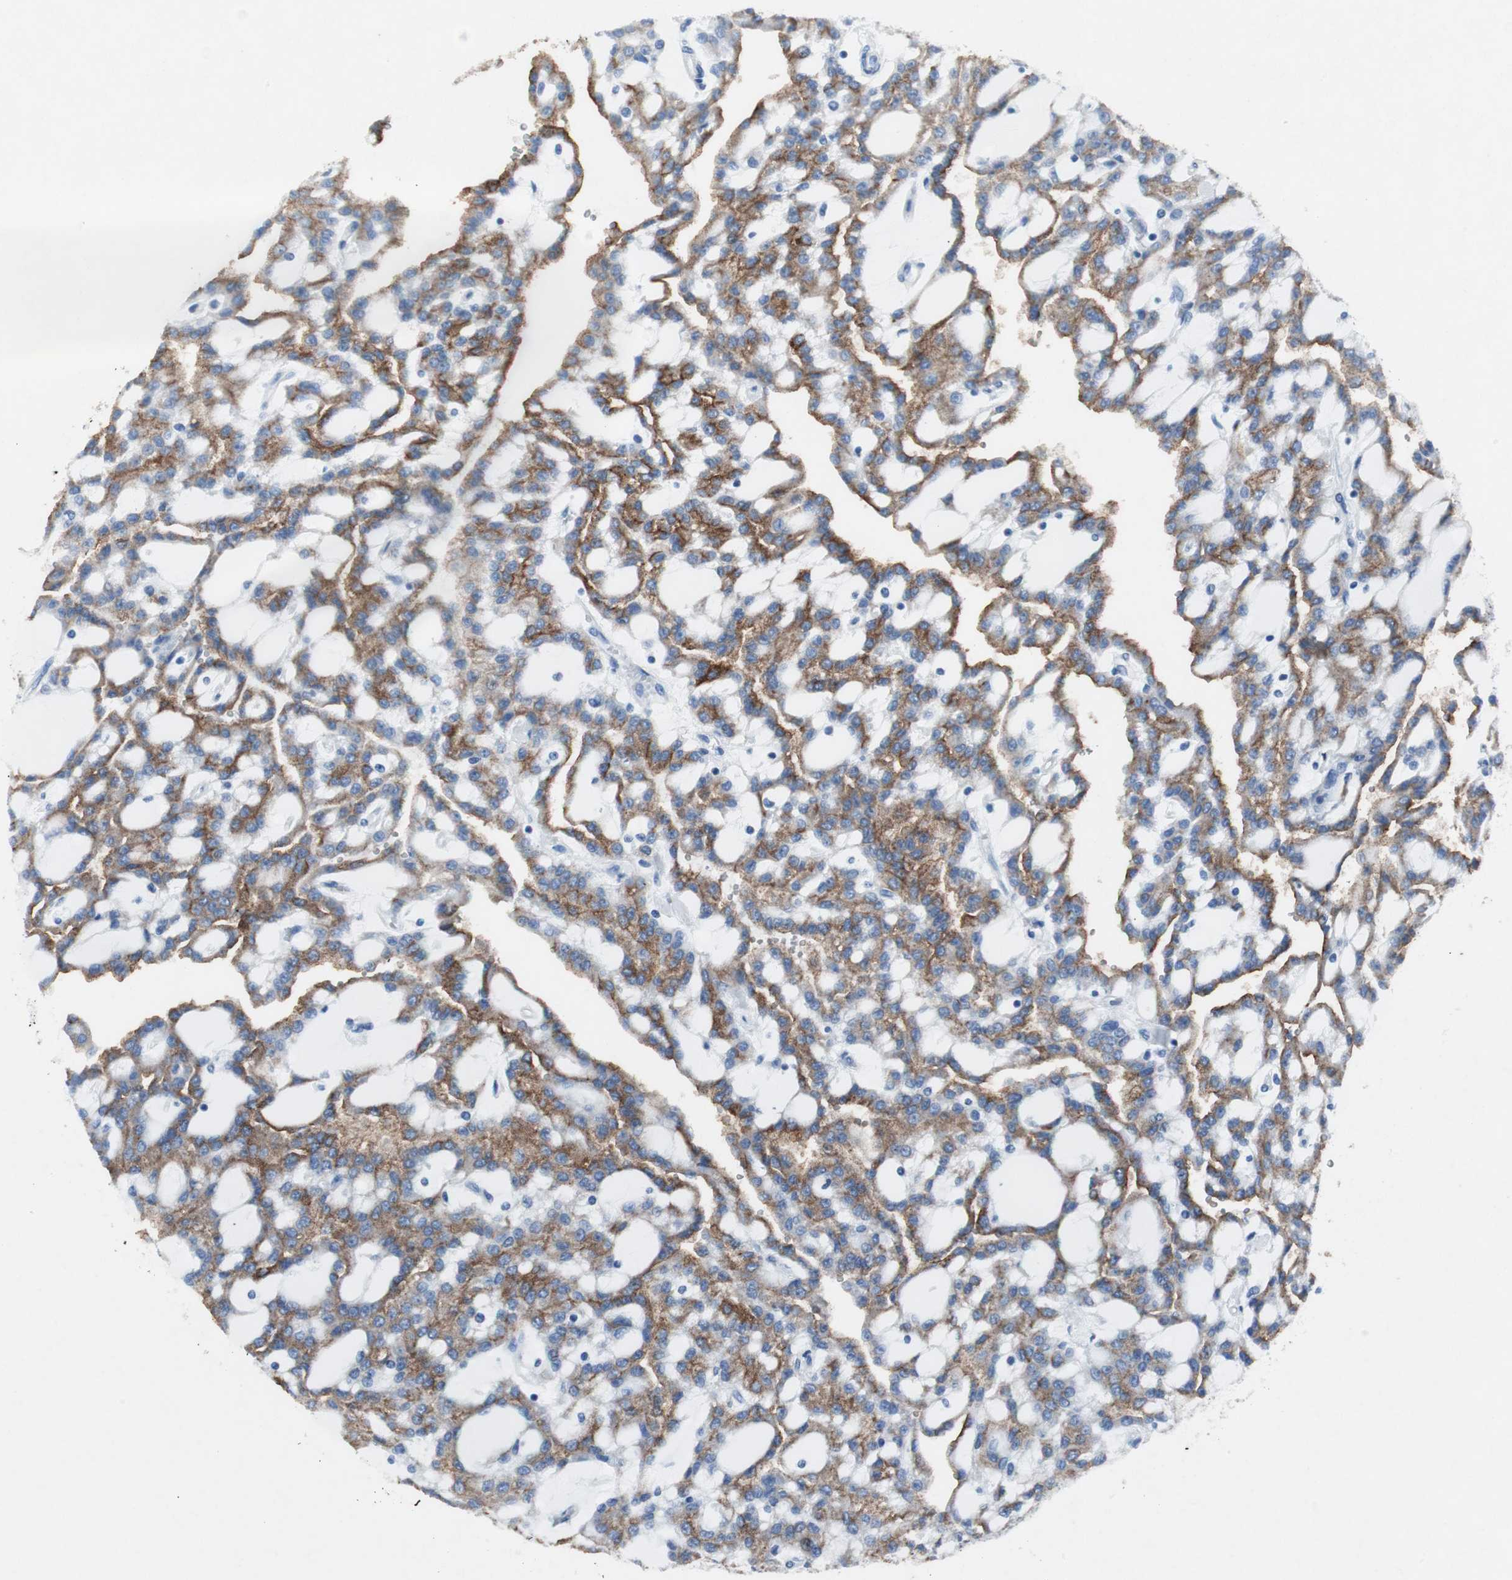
{"staining": {"intensity": "strong", "quantity": ">75%", "location": "cytoplasmic/membranous"}, "tissue": "renal cancer", "cell_type": "Tumor cells", "image_type": "cancer", "snomed": [{"axis": "morphology", "description": "Adenocarcinoma, NOS"}, {"axis": "topography", "description": "Kidney"}], "caption": "DAB (3,3'-diaminobenzidine) immunohistochemical staining of adenocarcinoma (renal) reveals strong cytoplasmic/membranous protein expression in approximately >75% of tumor cells. The staining was performed using DAB (3,3'-diaminobenzidine) to visualize the protein expression in brown, while the nuclei were stained in blue with hematoxylin (Magnification: 20x).", "gene": "LRP2", "patient": {"sex": "male", "age": 63}}